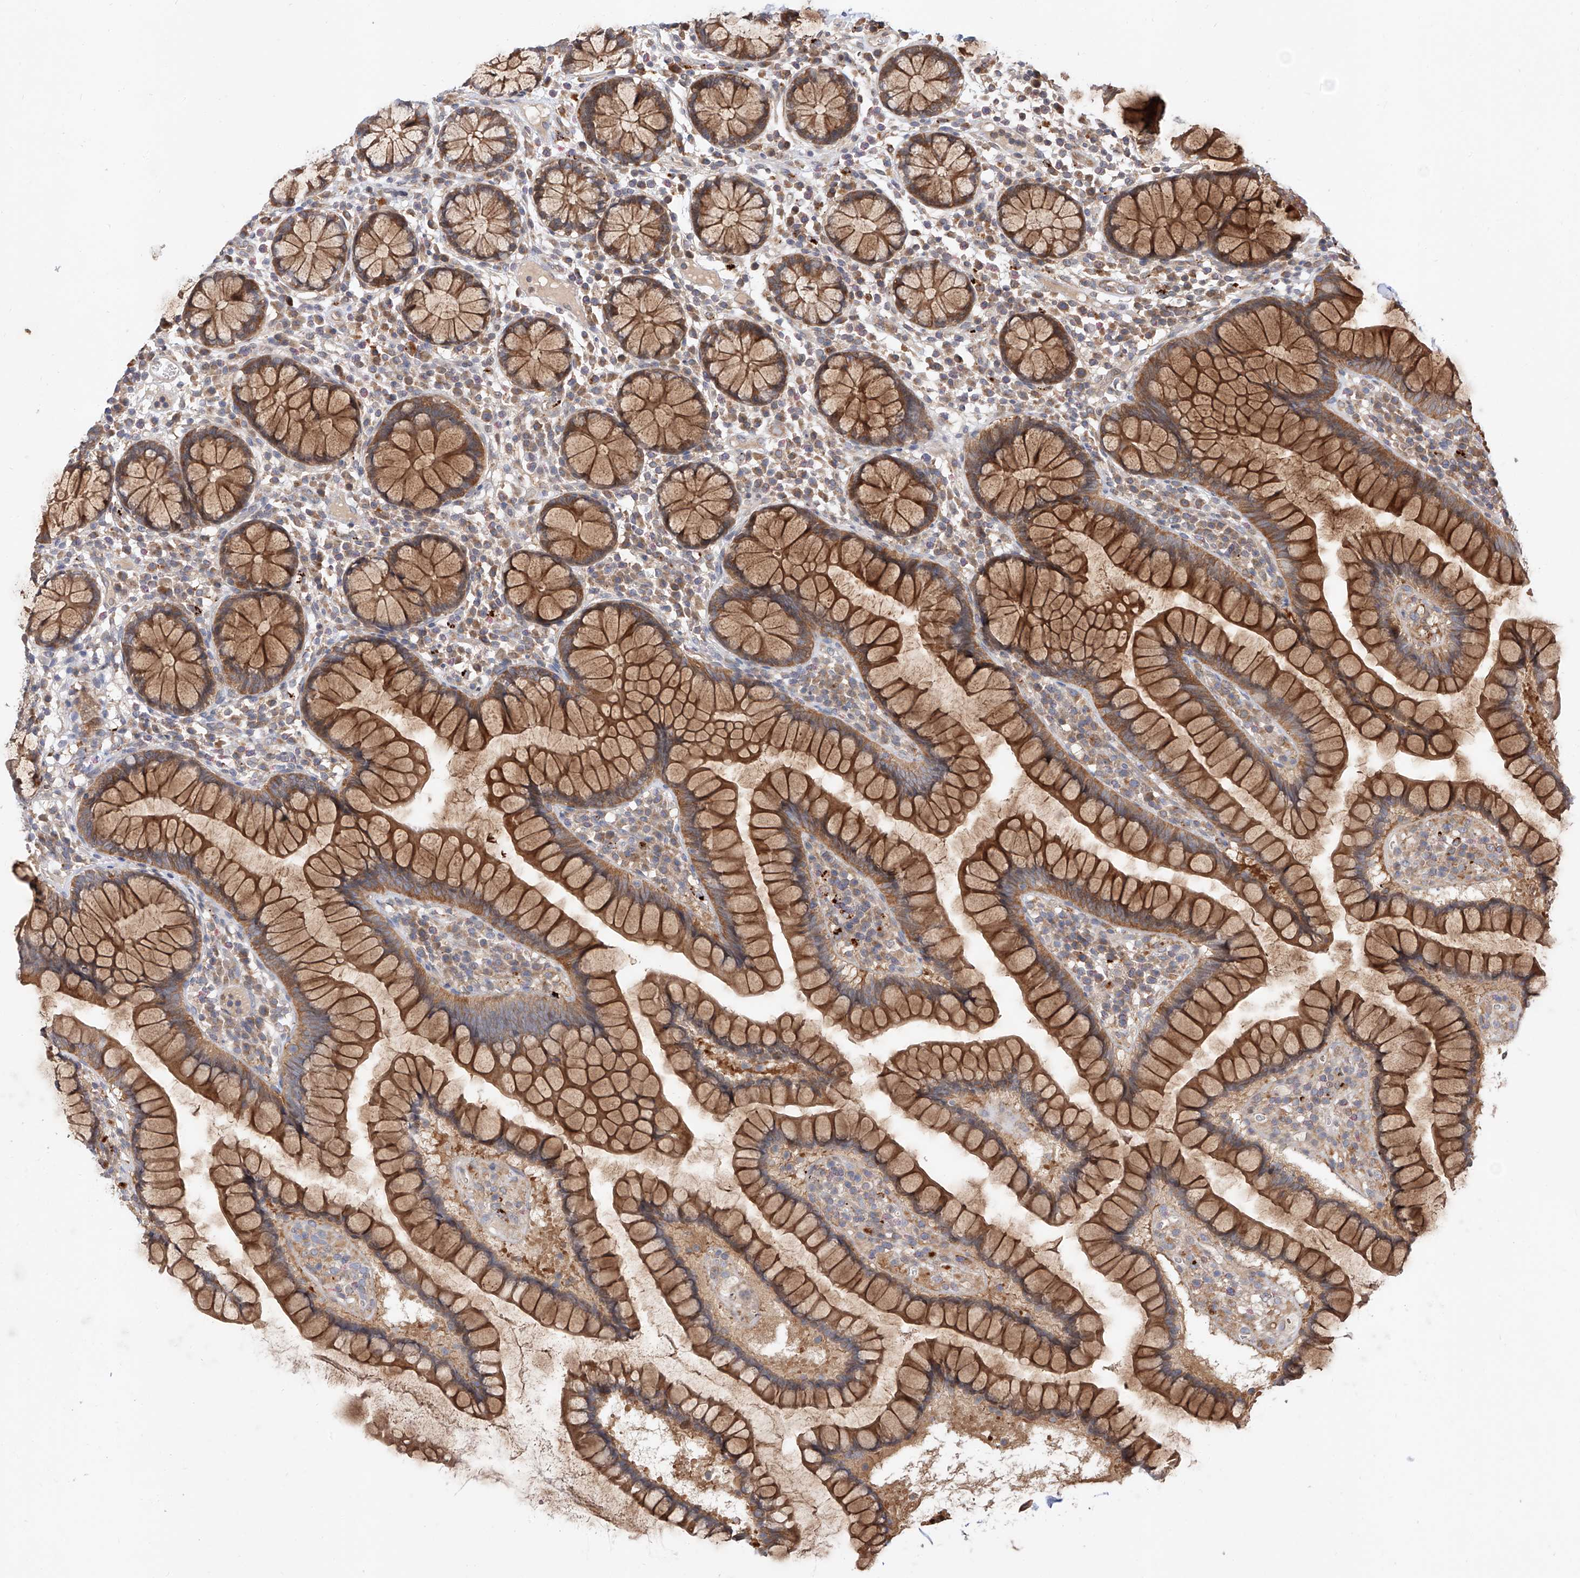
{"staining": {"intensity": "weak", "quantity": ">75%", "location": "cytoplasmic/membranous"}, "tissue": "colon", "cell_type": "Endothelial cells", "image_type": "normal", "snomed": [{"axis": "morphology", "description": "Normal tissue, NOS"}, {"axis": "topography", "description": "Colon"}], "caption": "A high-resolution photomicrograph shows immunohistochemistry staining of normal colon, which shows weak cytoplasmic/membranous staining in approximately >75% of endothelial cells.", "gene": "DIRAS3", "patient": {"sex": "female", "age": 79}}